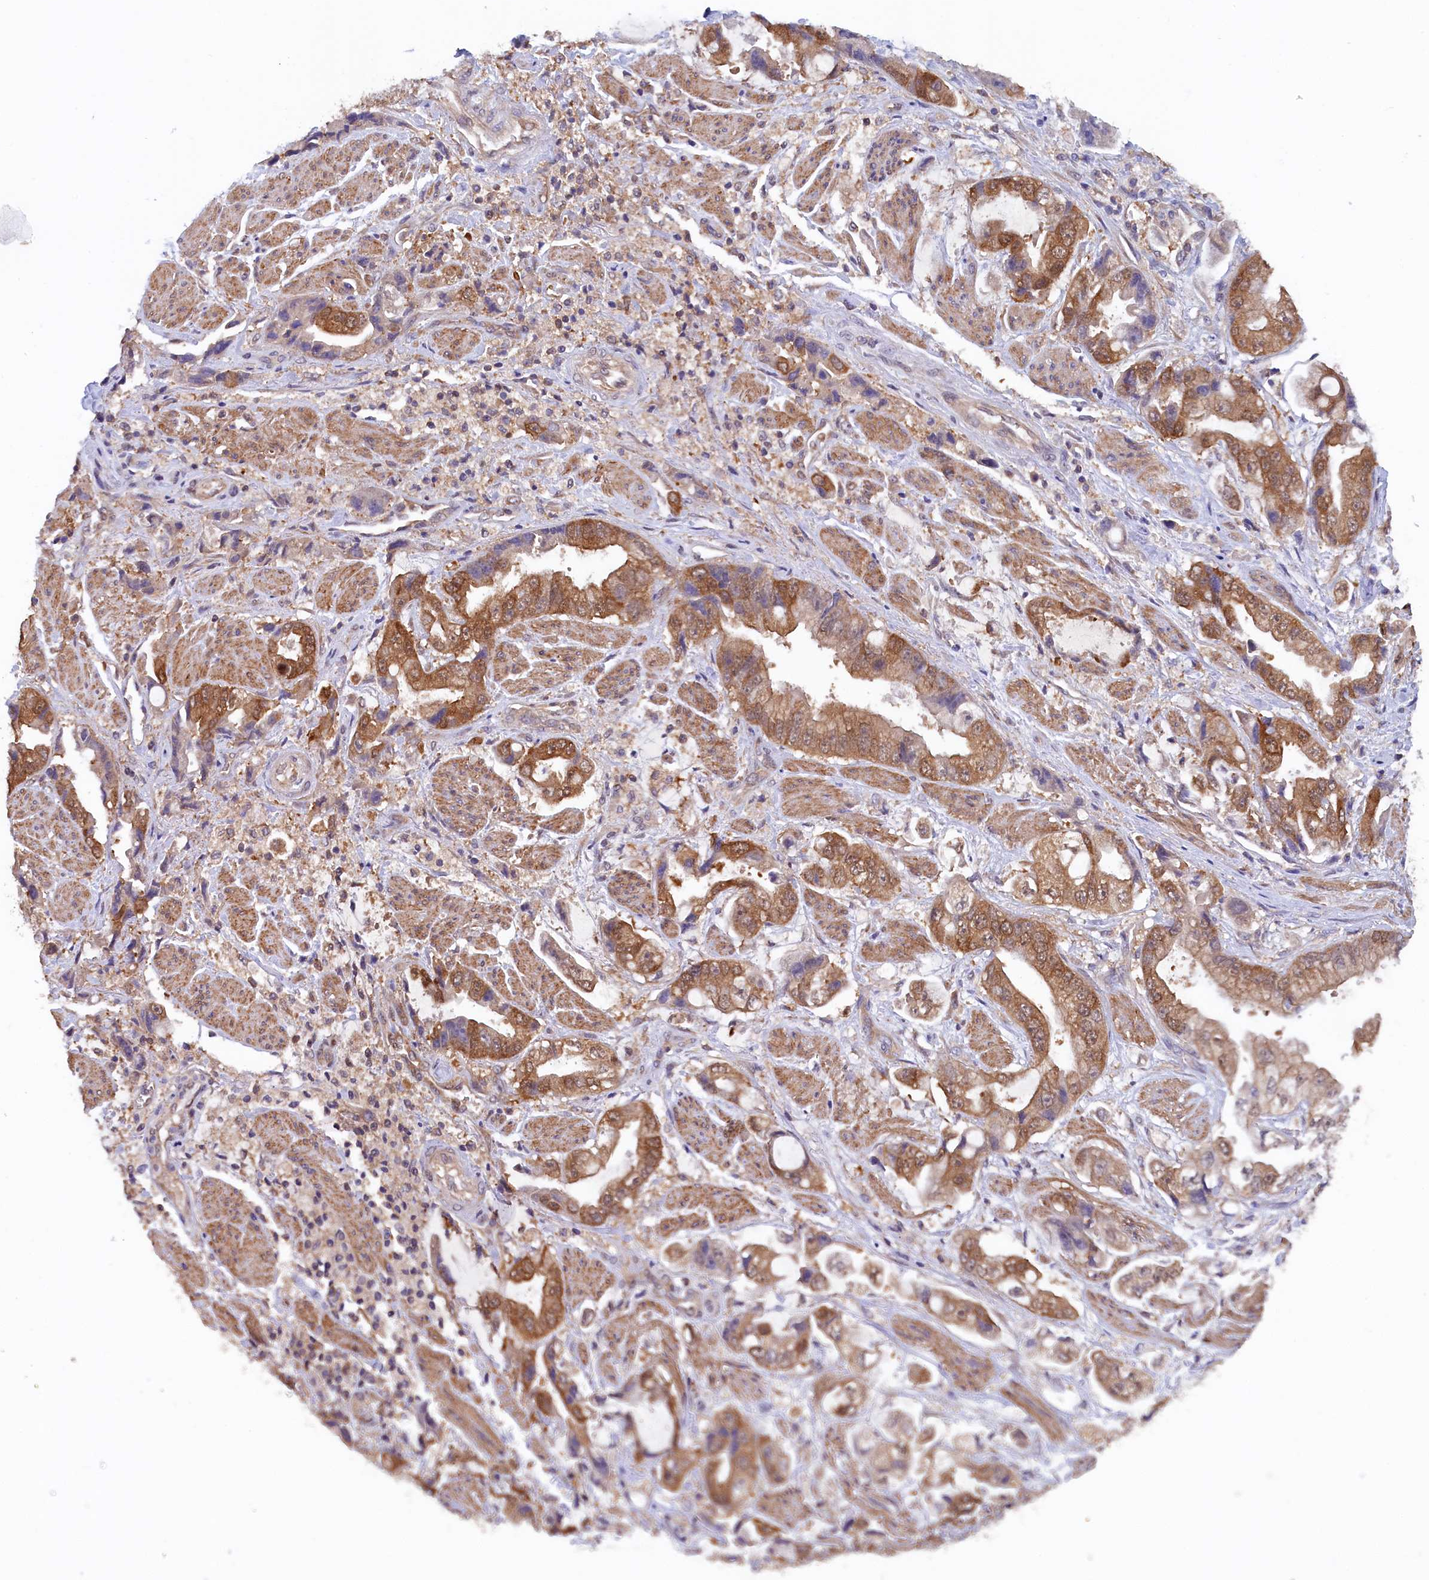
{"staining": {"intensity": "moderate", "quantity": ">75%", "location": "cytoplasmic/membranous"}, "tissue": "stomach cancer", "cell_type": "Tumor cells", "image_type": "cancer", "snomed": [{"axis": "morphology", "description": "Adenocarcinoma, NOS"}, {"axis": "topography", "description": "Stomach"}], "caption": "Moderate cytoplasmic/membranous protein positivity is appreciated in approximately >75% of tumor cells in stomach cancer (adenocarcinoma).", "gene": "JPT2", "patient": {"sex": "male", "age": 62}}